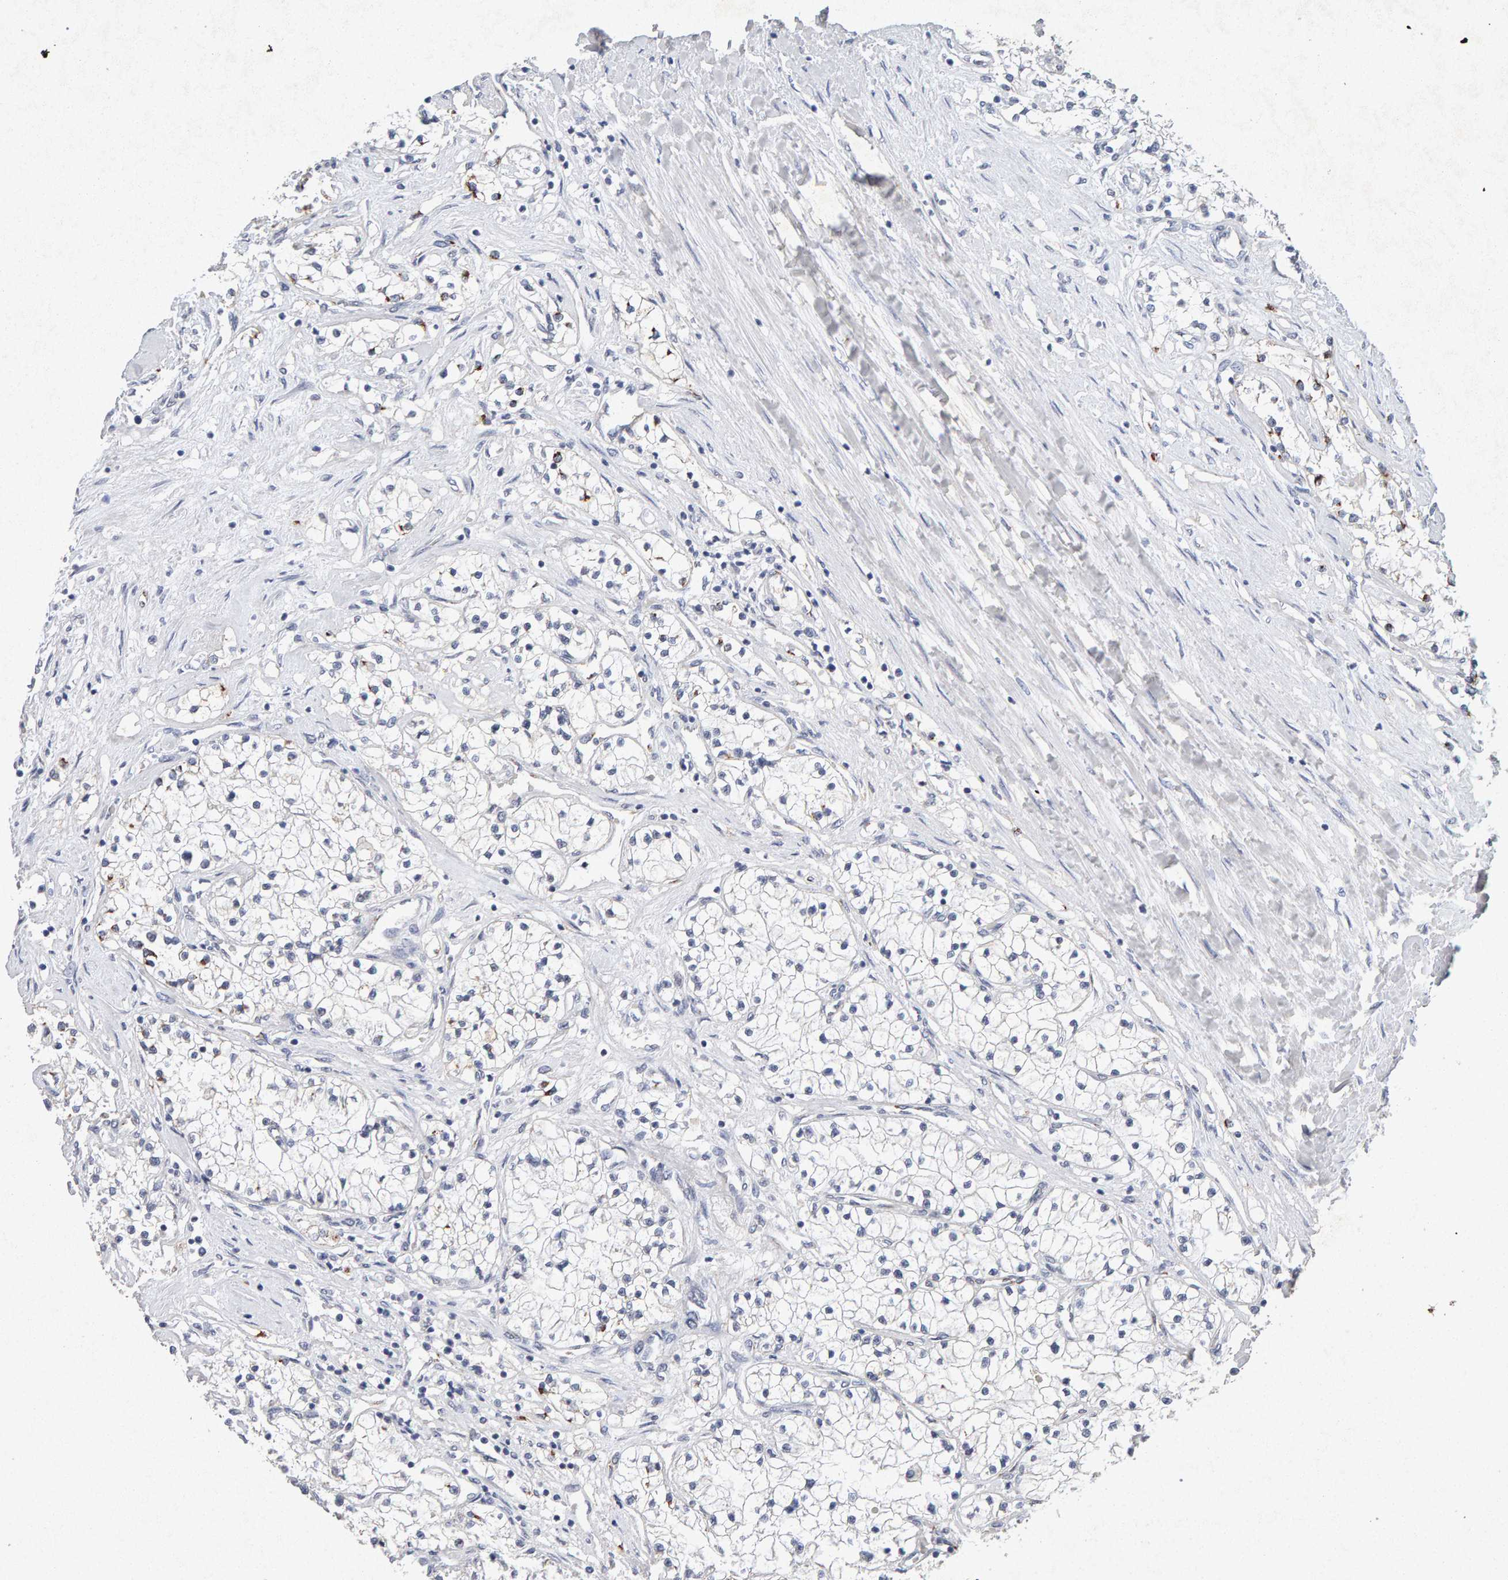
{"staining": {"intensity": "negative", "quantity": "none", "location": "none"}, "tissue": "renal cancer", "cell_type": "Tumor cells", "image_type": "cancer", "snomed": [{"axis": "morphology", "description": "Adenocarcinoma, NOS"}, {"axis": "topography", "description": "Kidney"}], "caption": "The micrograph demonstrates no staining of tumor cells in adenocarcinoma (renal).", "gene": "PTPRM", "patient": {"sex": "male", "age": 68}}